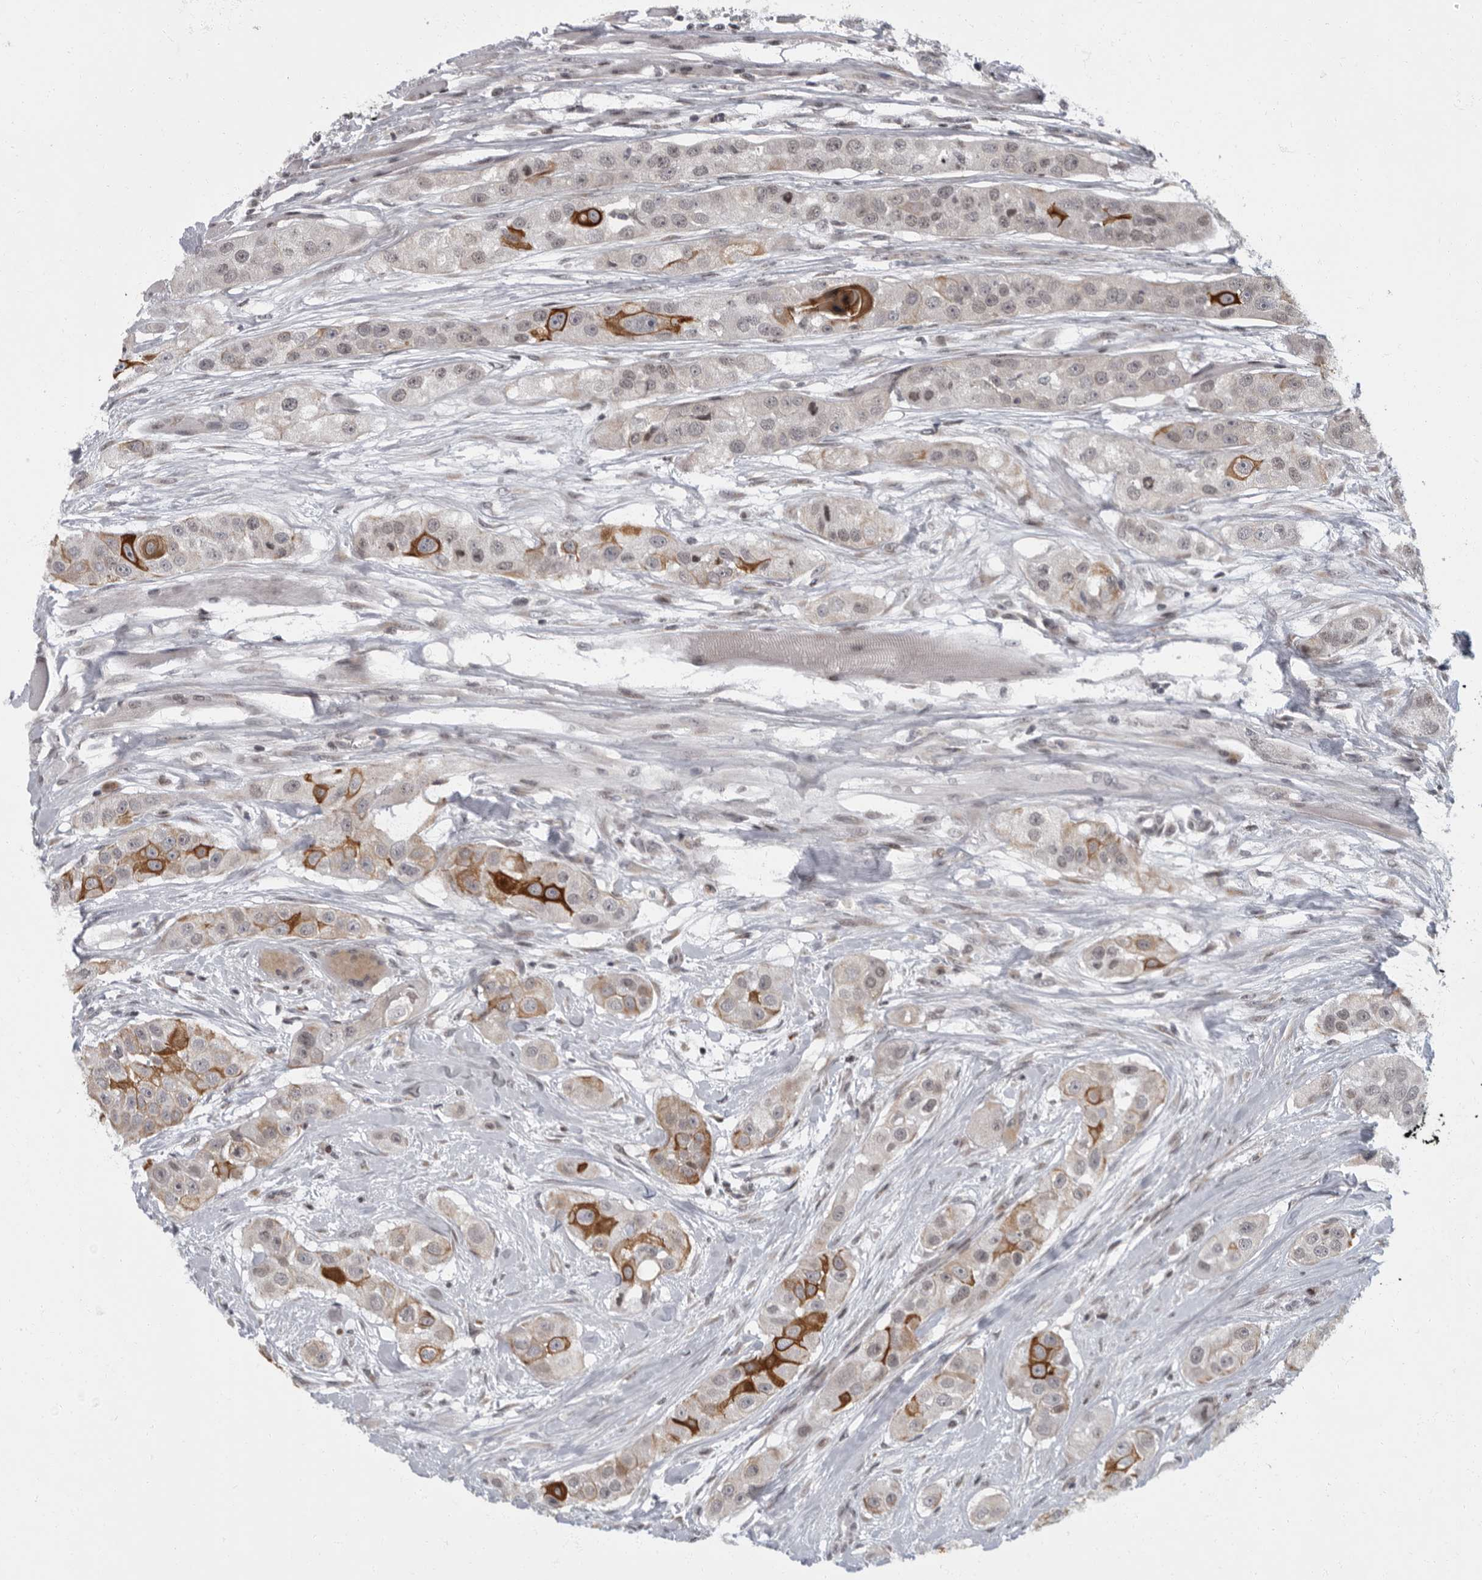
{"staining": {"intensity": "strong", "quantity": "<25%", "location": "cytoplasmic/membranous,nuclear"}, "tissue": "head and neck cancer", "cell_type": "Tumor cells", "image_type": "cancer", "snomed": [{"axis": "morphology", "description": "Normal tissue, NOS"}, {"axis": "morphology", "description": "Squamous cell carcinoma, NOS"}, {"axis": "topography", "description": "Skeletal muscle"}, {"axis": "topography", "description": "Head-Neck"}], "caption": "Protein expression analysis of human head and neck cancer reveals strong cytoplasmic/membranous and nuclear expression in about <25% of tumor cells. The staining was performed using DAB (3,3'-diaminobenzidine), with brown indicating positive protein expression. Nuclei are stained blue with hematoxylin.", "gene": "EVI5", "patient": {"sex": "male", "age": 51}}